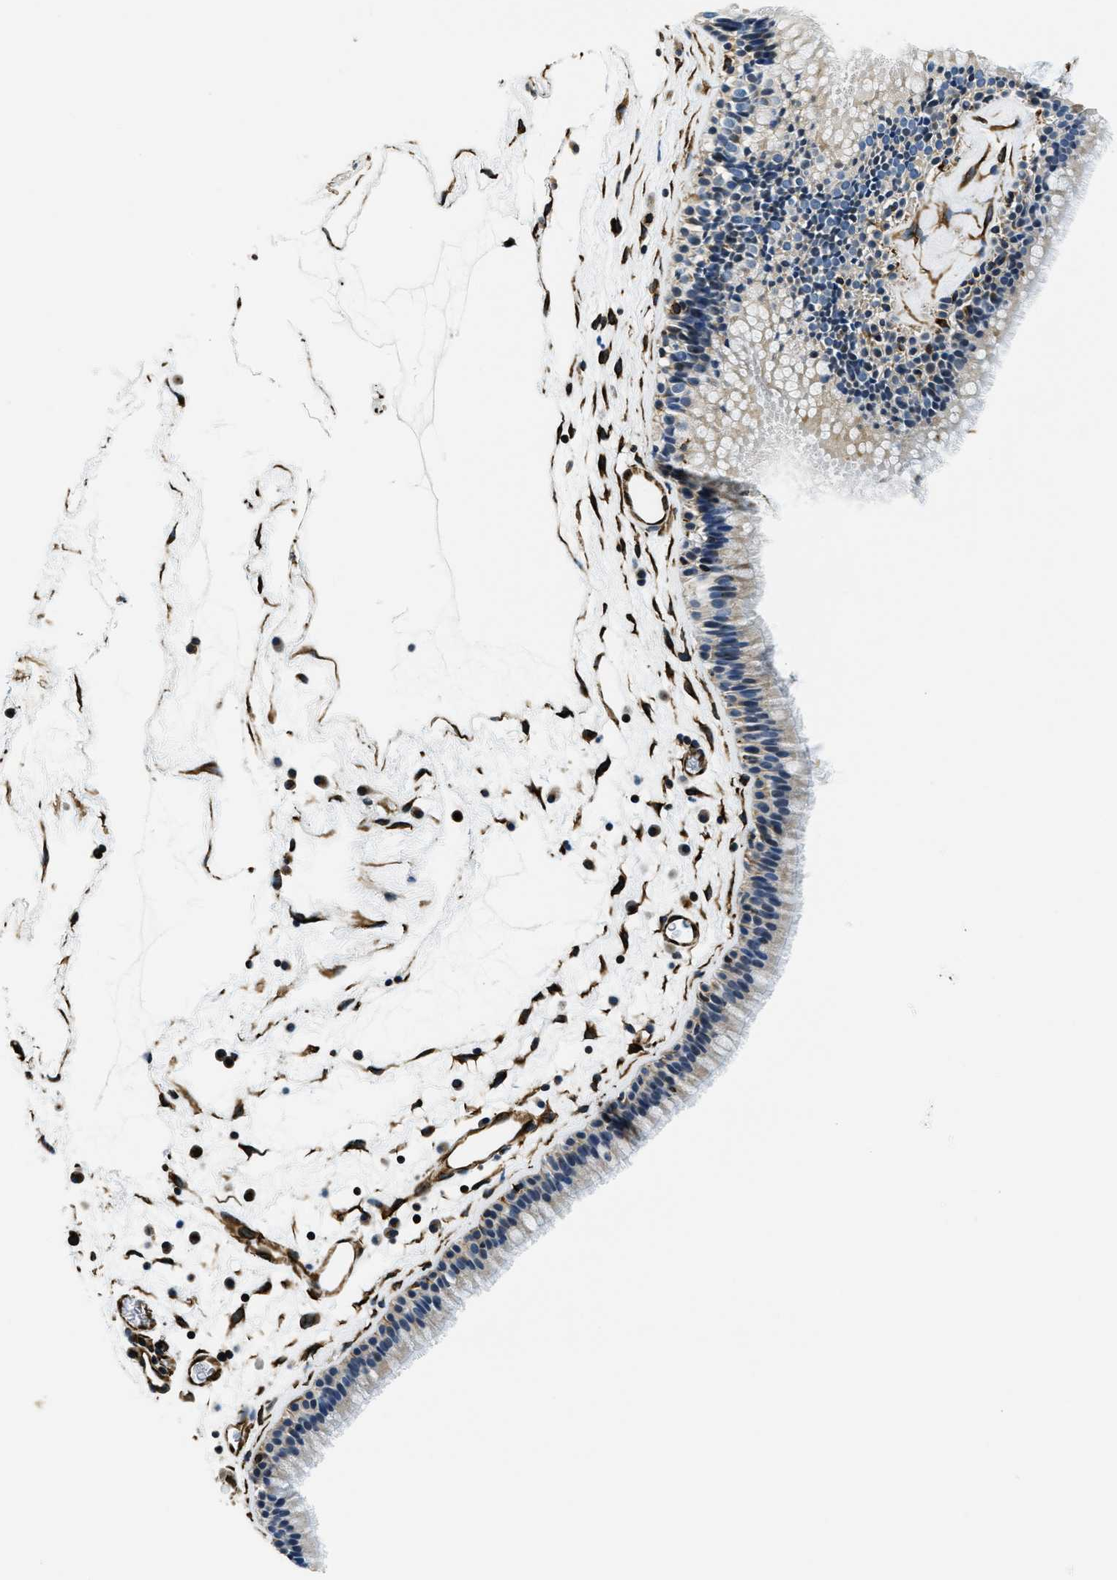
{"staining": {"intensity": "weak", "quantity": "<25%", "location": "cytoplasmic/membranous,nuclear"}, "tissue": "nasopharynx", "cell_type": "Respiratory epithelial cells", "image_type": "normal", "snomed": [{"axis": "morphology", "description": "Normal tissue, NOS"}, {"axis": "morphology", "description": "Inflammation, NOS"}, {"axis": "topography", "description": "Nasopharynx"}], "caption": "Respiratory epithelial cells show no significant expression in normal nasopharynx.", "gene": "GNS", "patient": {"sex": "male", "age": 48}}